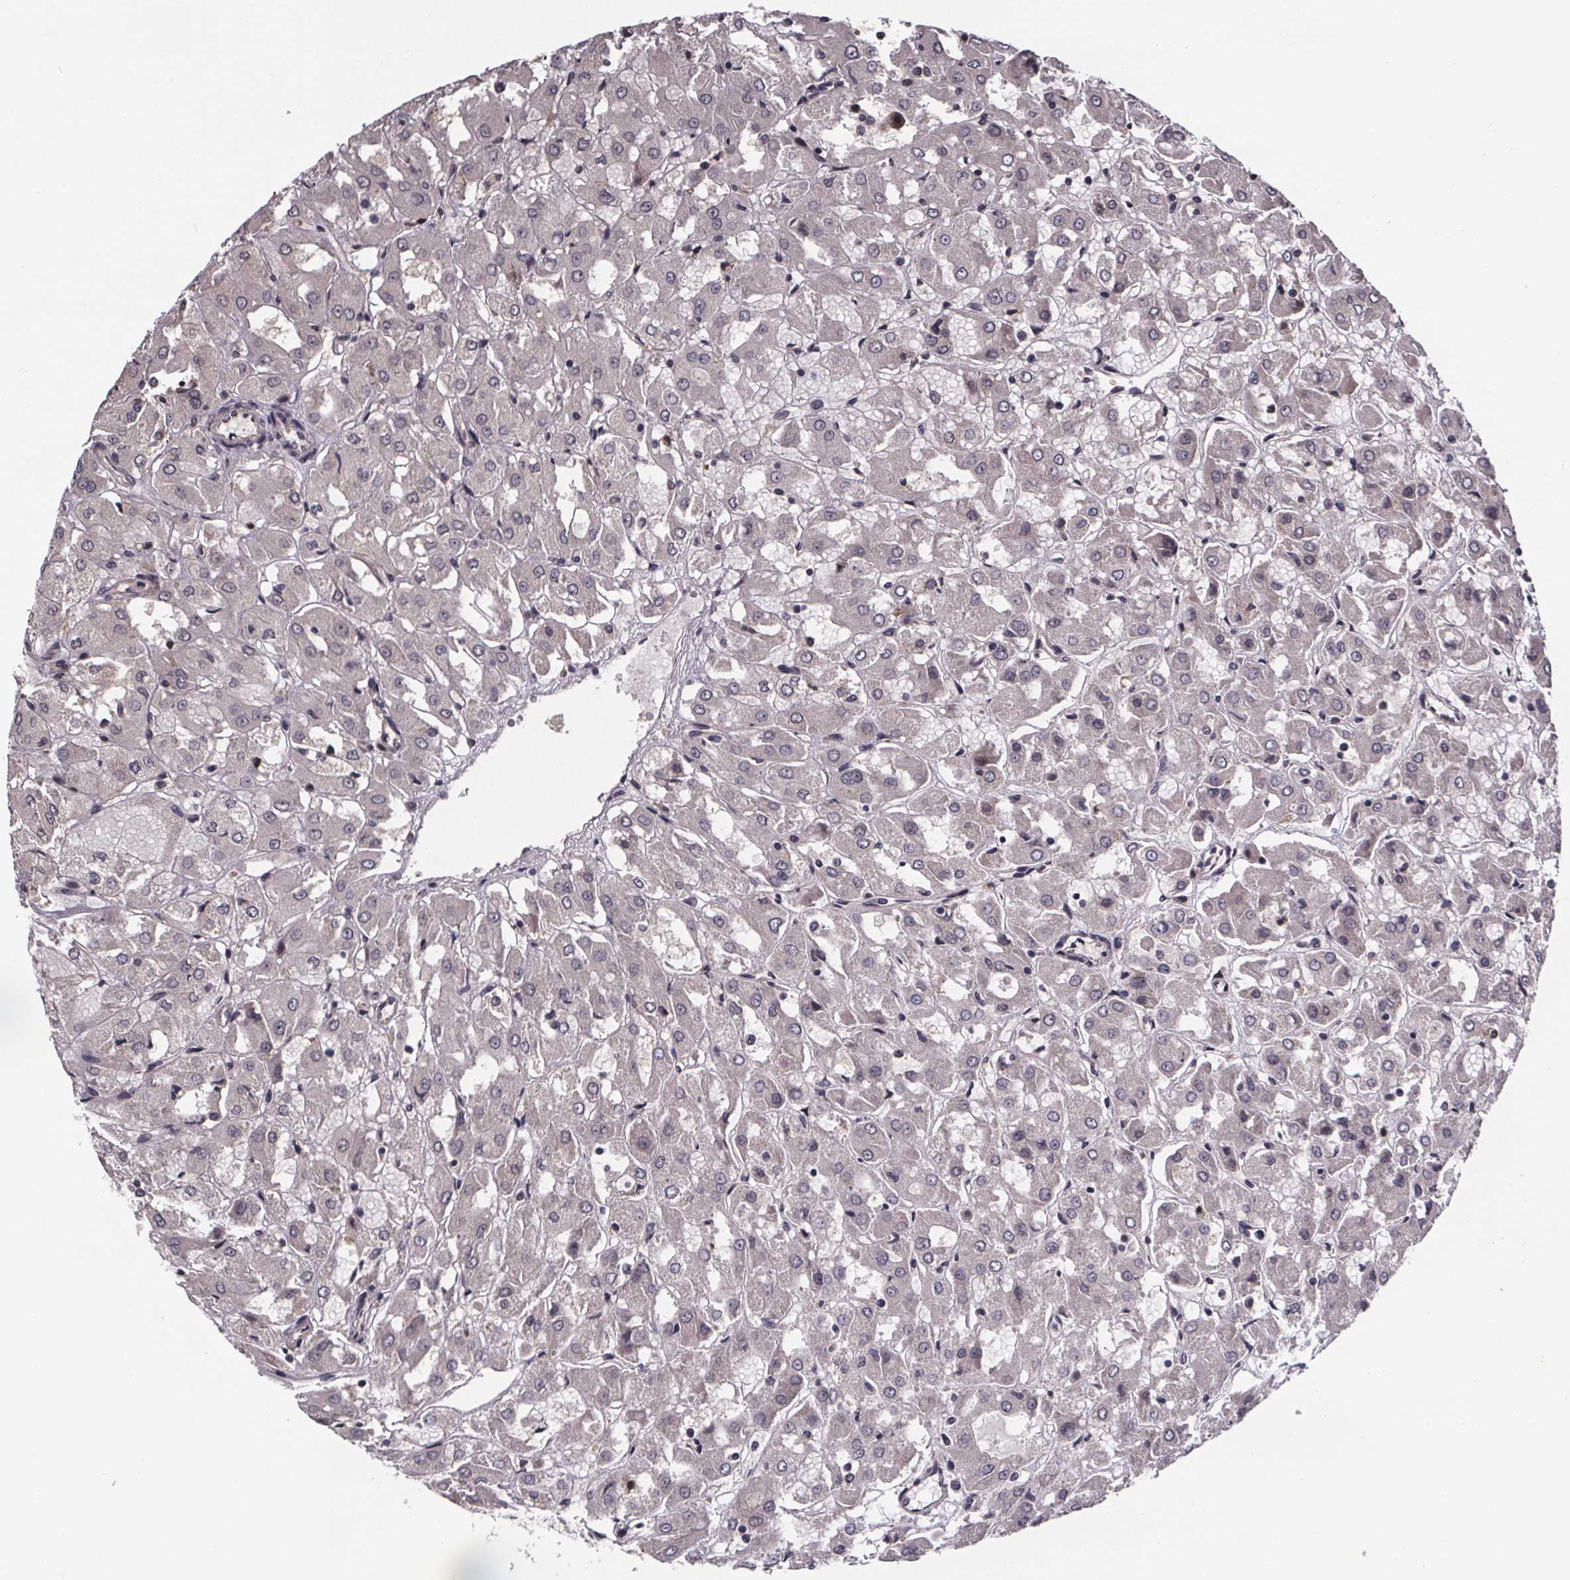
{"staining": {"intensity": "negative", "quantity": "none", "location": "none"}, "tissue": "renal cancer", "cell_type": "Tumor cells", "image_type": "cancer", "snomed": [{"axis": "morphology", "description": "Adenocarcinoma, NOS"}, {"axis": "topography", "description": "Kidney"}], "caption": "Tumor cells show no significant protein staining in renal adenocarcinoma.", "gene": "SAT1", "patient": {"sex": "male", "age": 72}}